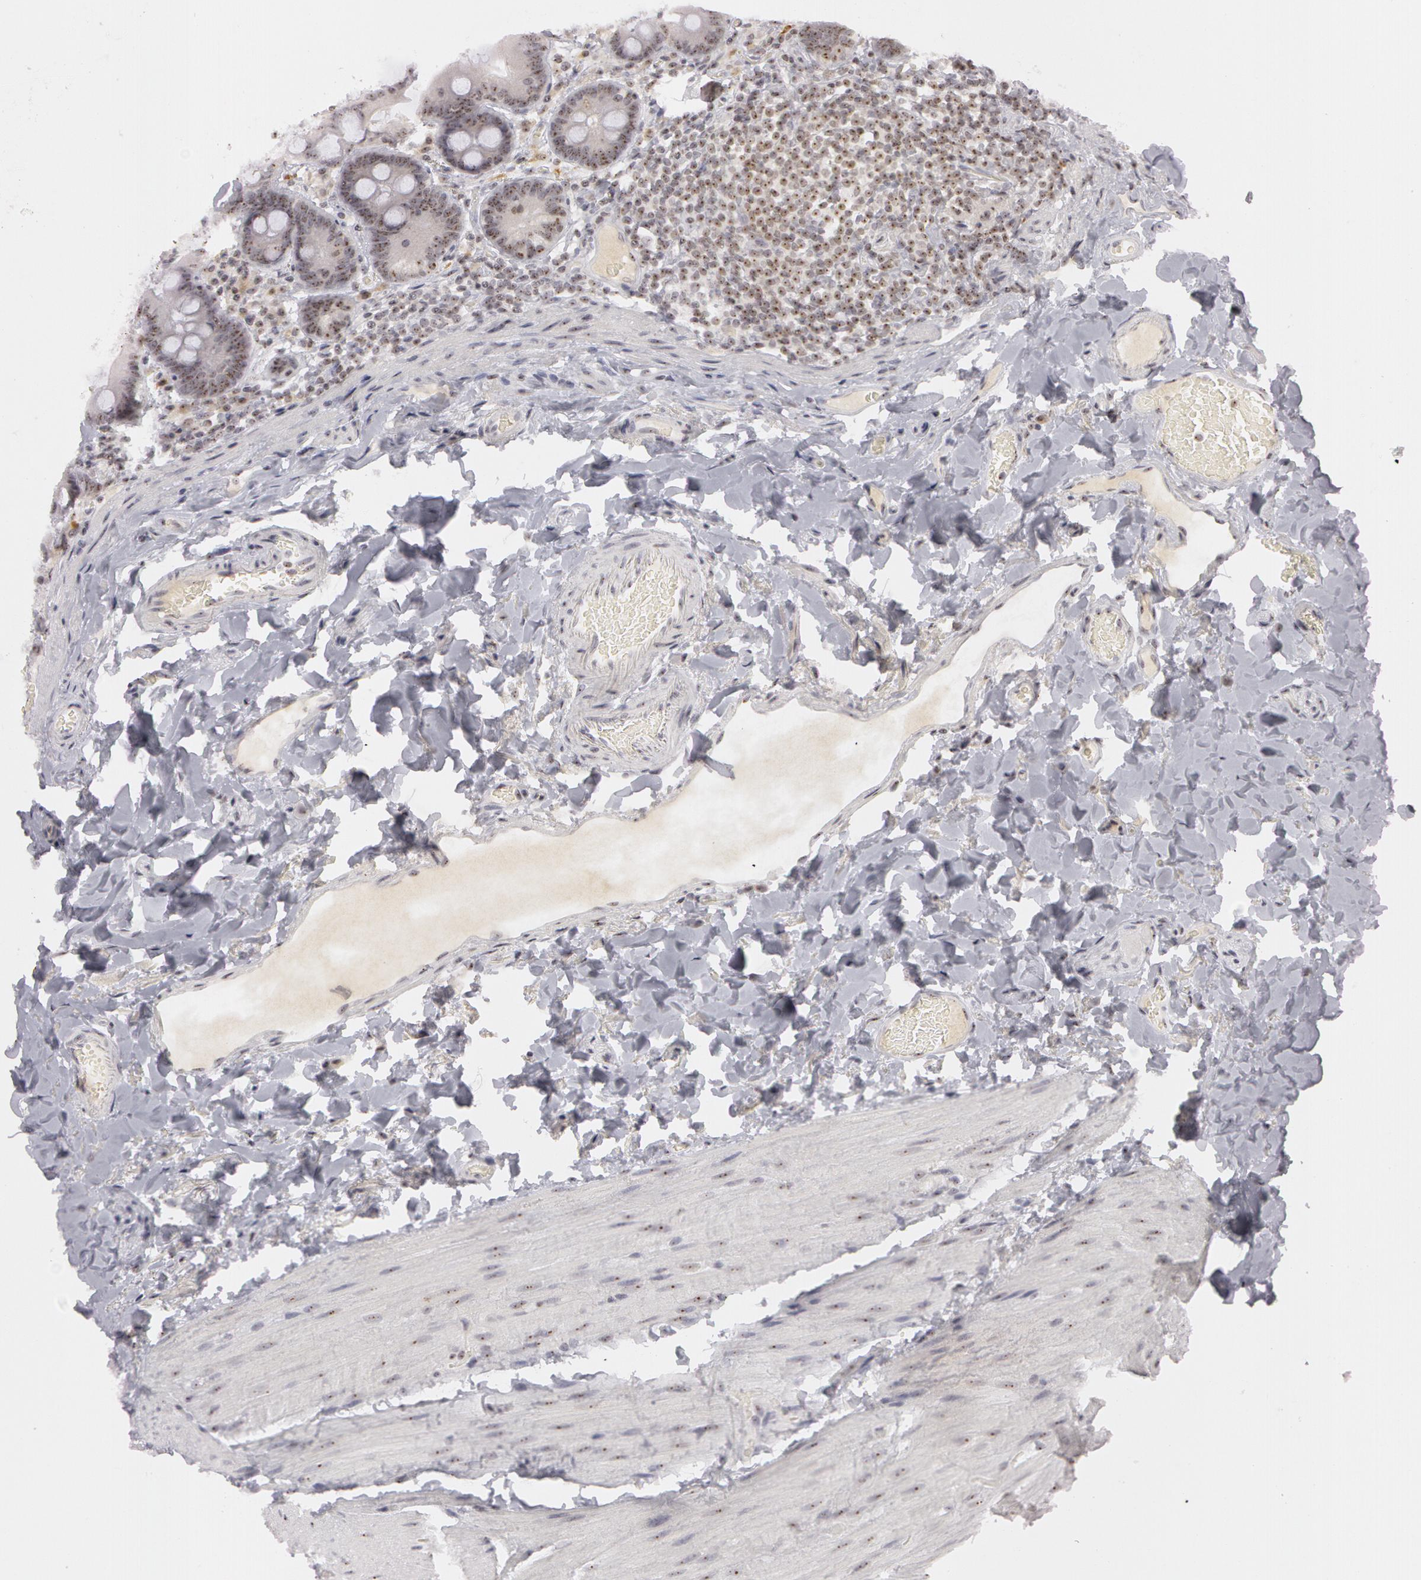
{"staining": {"intensity": "moderate", "quantity": ">75%", "location": "nuclear"}, "tissue": "duodenum", "cell_type": "Glandular cells", "image_type": "normal", "snomed": [{"axis": "morphology", "description": "Normal tissue, NOS"}, {"axis": "topography", "description": "Duodenum"}], "caption": "A histopathology image of human duodenum stained for a protein shows moderate nuclear brown staining in glandular cells. (Stains: DAB (3,3'-diaminobenzidine) in brown, nuclei in blue, Microscopy: brightfield microscopy at high magnification).", "gene": "FBL", "patient": {"sex": "male", "age": 66}}